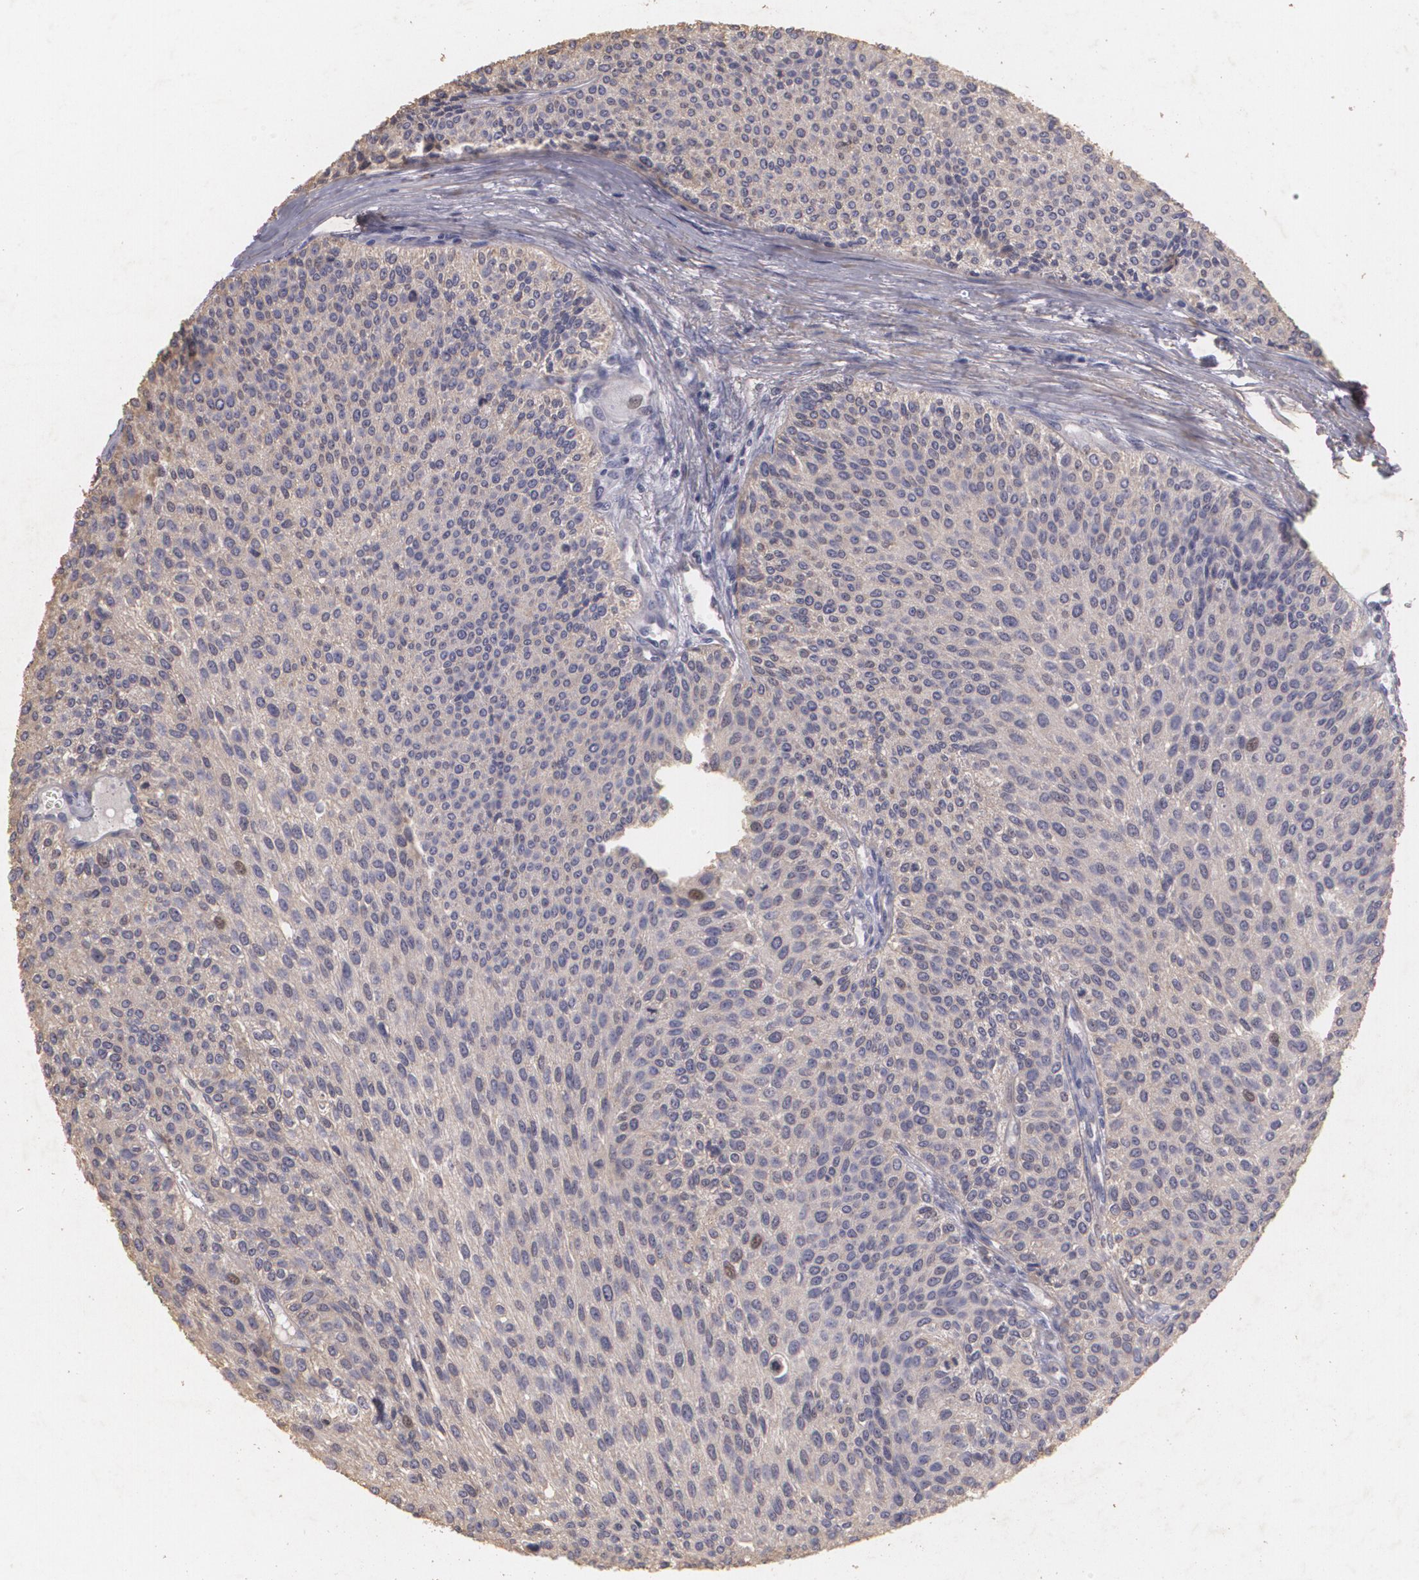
{"staining": {"intensity": "weak", "quantity": ">75%", "location": "cytoplasmic/membranous"}, "tissue": "urothelial cancer", "cell_type": "Tumor cells", "image_type": "cancer", "snomed": [{"axis": "morphology", "description": "Urothelial carcinoma, Low grade"}, {"axis": "topography", "description": "Urinary bladder"}], "caption": "Immunohistochemical staining of human low-grade urothelial carcinoma shows low levels of weak cytoplasmic/membranous protein staining in about >75% of tumor cells. (DAB IHC with brightfield microscopy, high magnification).", "gene": "KCNA4", "patient": {"sex": "female", "age": 73}}